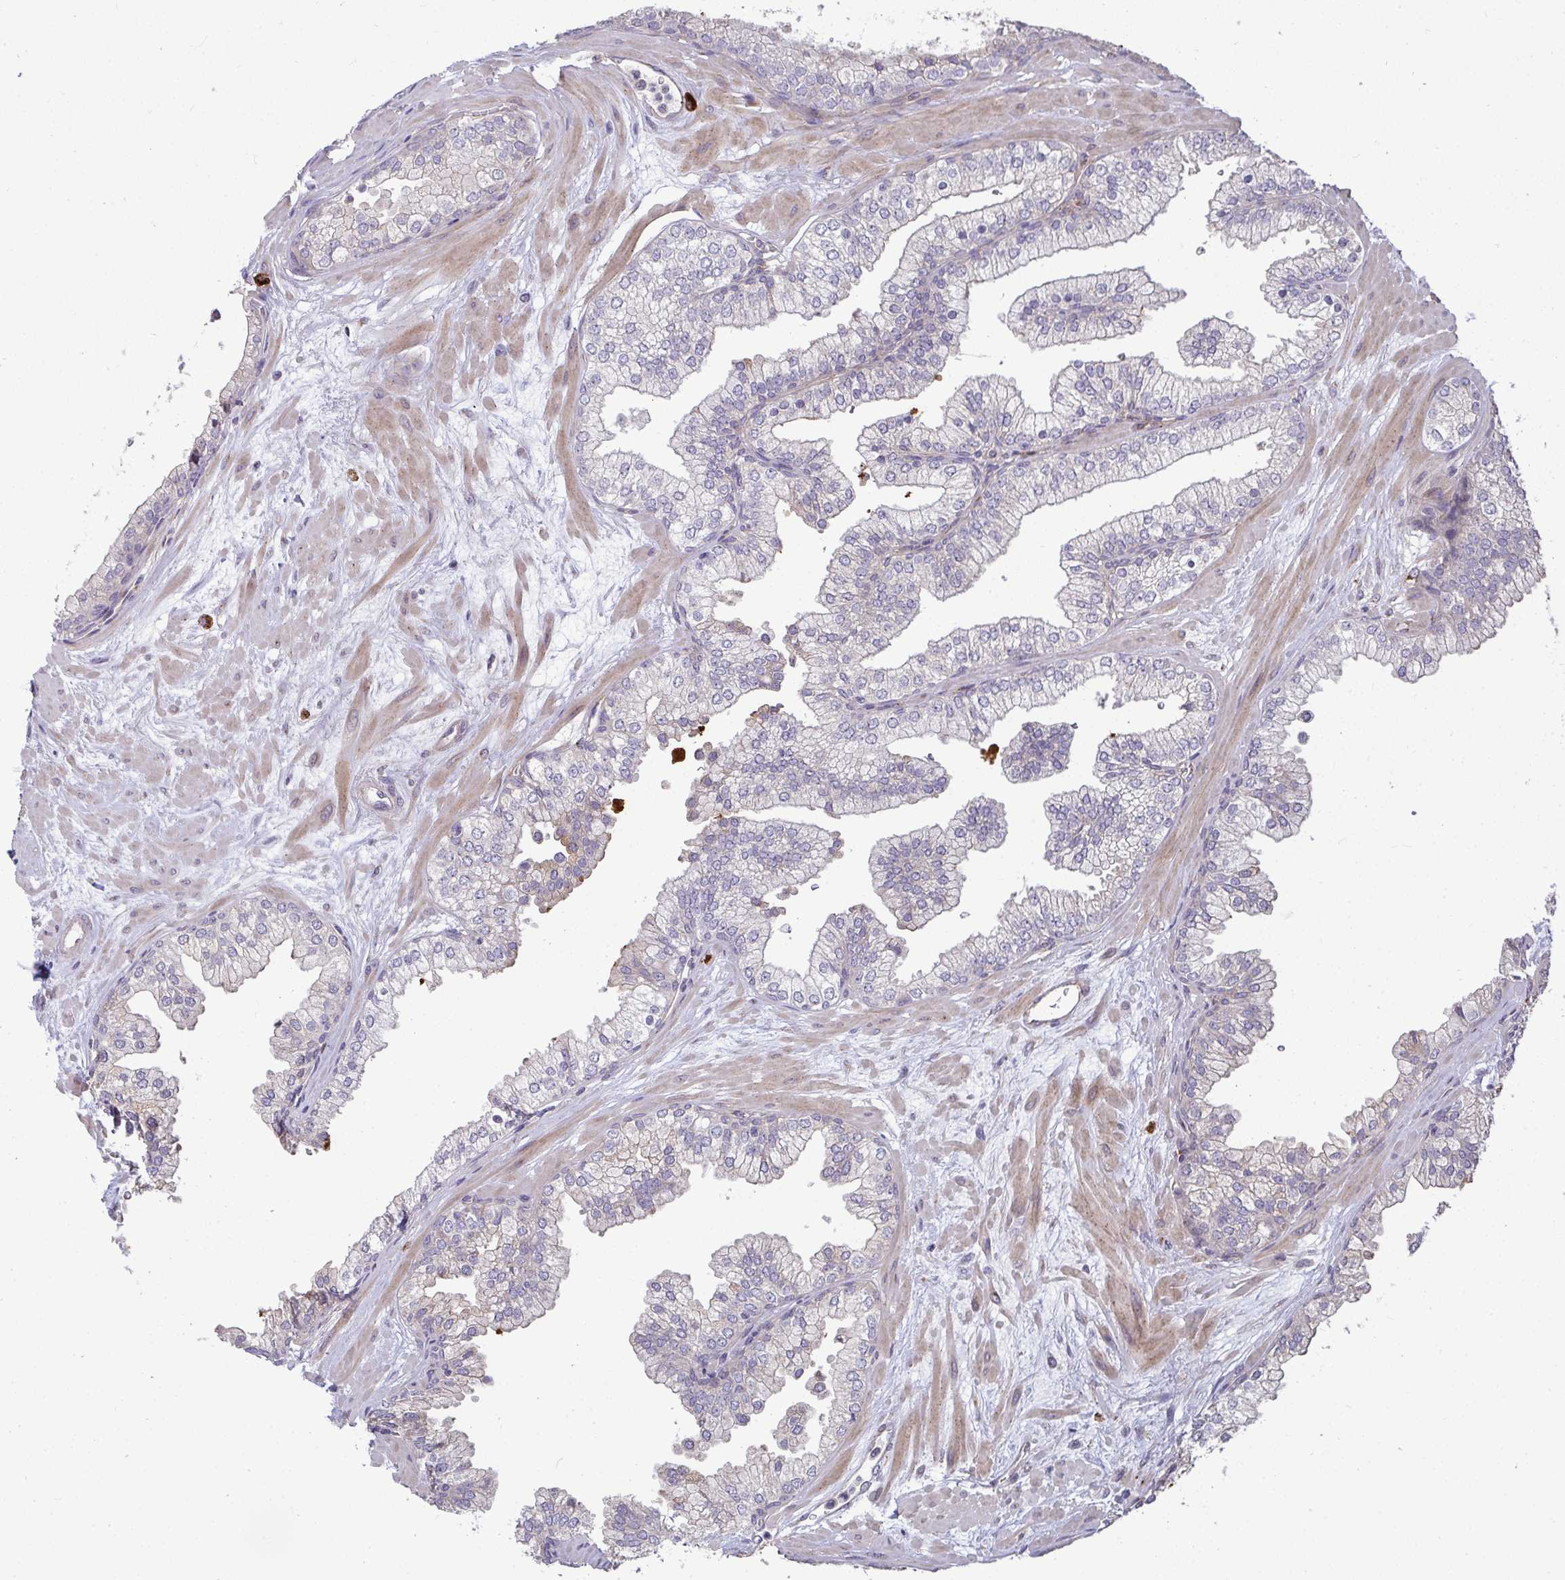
{"staining": {"intensity": "negative", "quantity": "none", "location": "none"}, "tissue": "prostate", "cell_type": "Glandular cells", "image_type": "normal", "snomed": [{"axis": "morphology", "description": "Normal tissue, NOS"}, {"axis": "topography", "description": "Prostate"}, {"axis": "topography", "description": "Peripheral nerve tissue"}], "caption": "This is an immunohistochemistry histopathology image of benign prostate. There is no positivity in glandular cells.", "gene": "SH2D1B", "patient": {"sex": "male", "age": 61}}